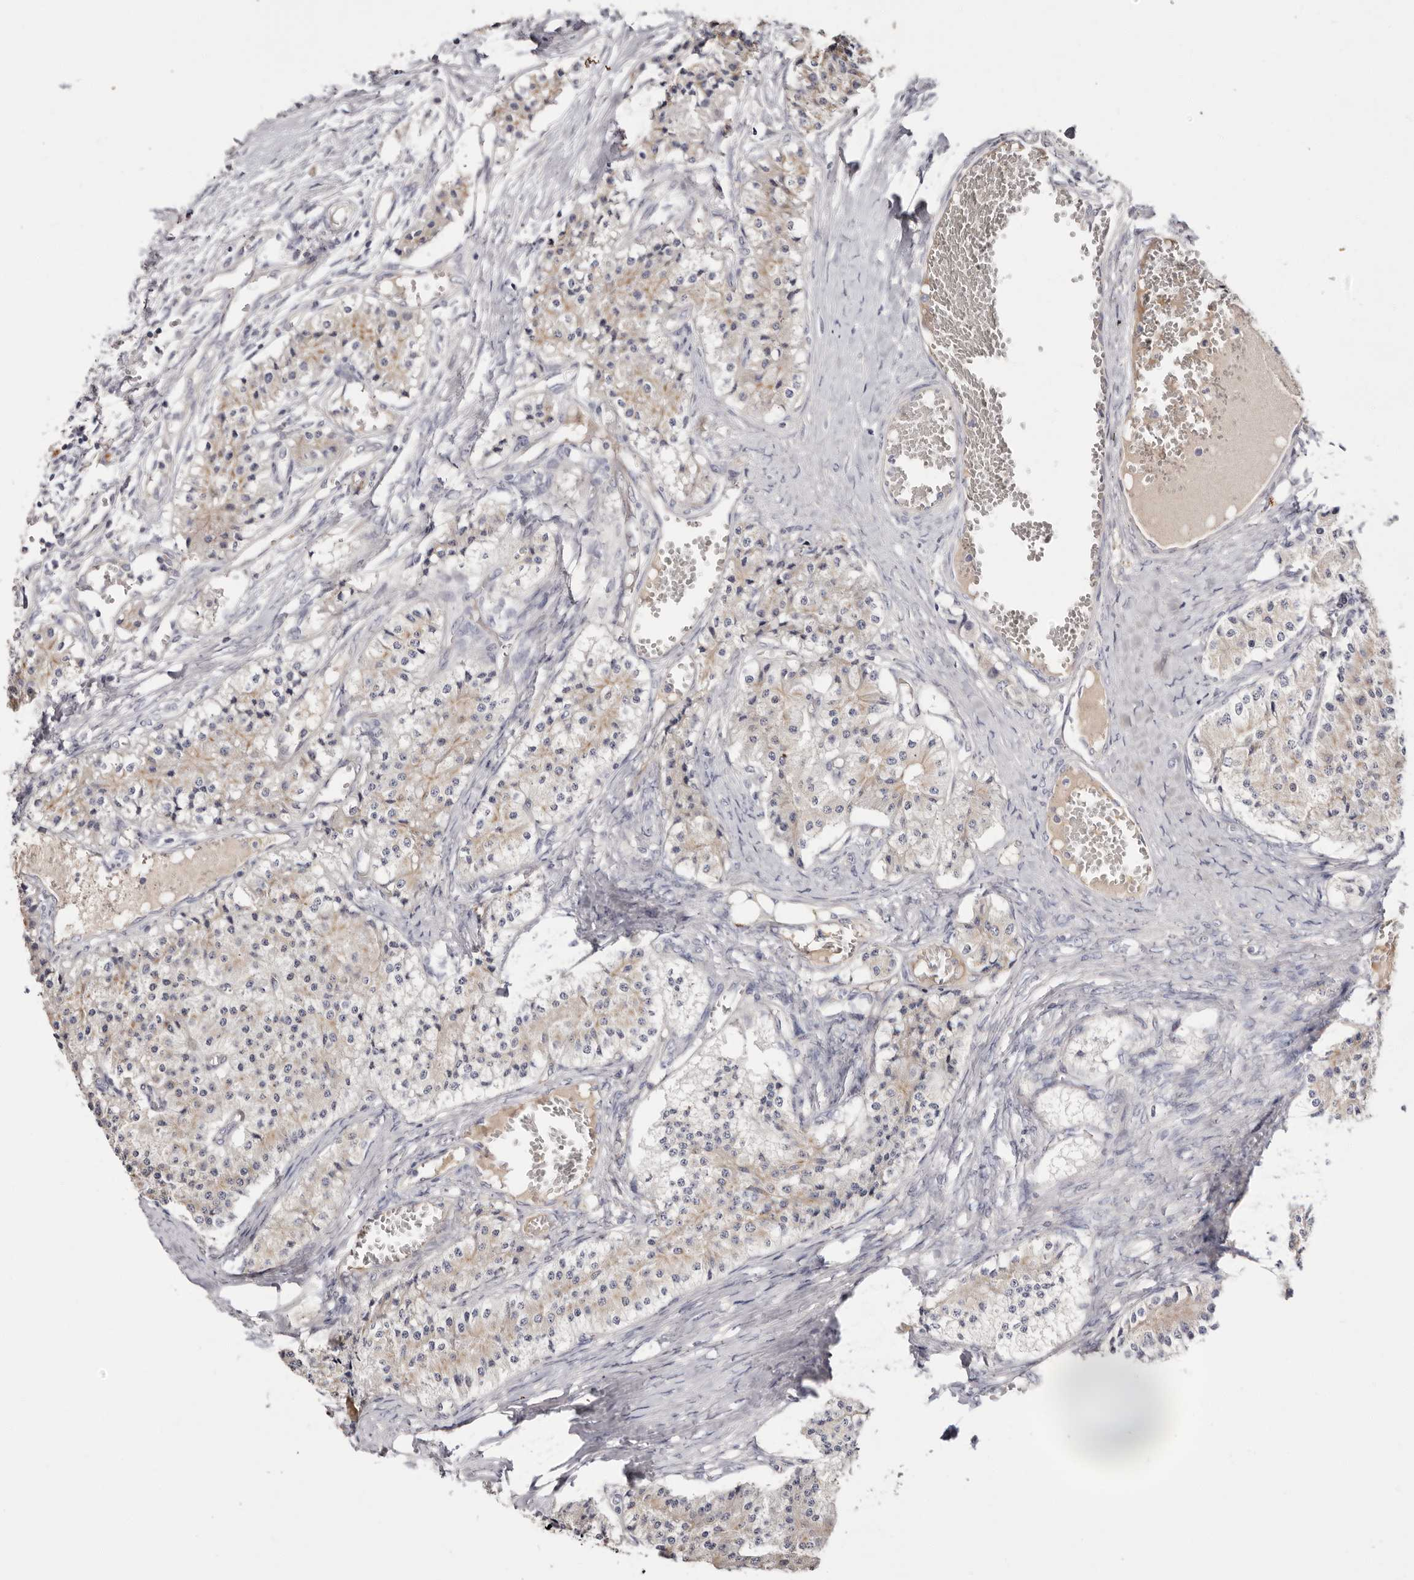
{"staining": {"intensity": "negative", "quantity": "none", "location": "none"}, "tissue": "carcinoid", "cell_type": "Tumor cells", "image_type": "cancer", "snomed": [{"axis": "morphology", "description": "Carcinoid, malignant, NOS"}, {"axis": "topography", "description": "Colon"}], "caption": "High magnification brightfield microscopy of malignant carcinoid stained with DAB (brown) and counterstained with hematoxylin (blue): tumor cells show no significant staining.", "gene": "STK16", "patient": {"sex": "female", "age": 52}}